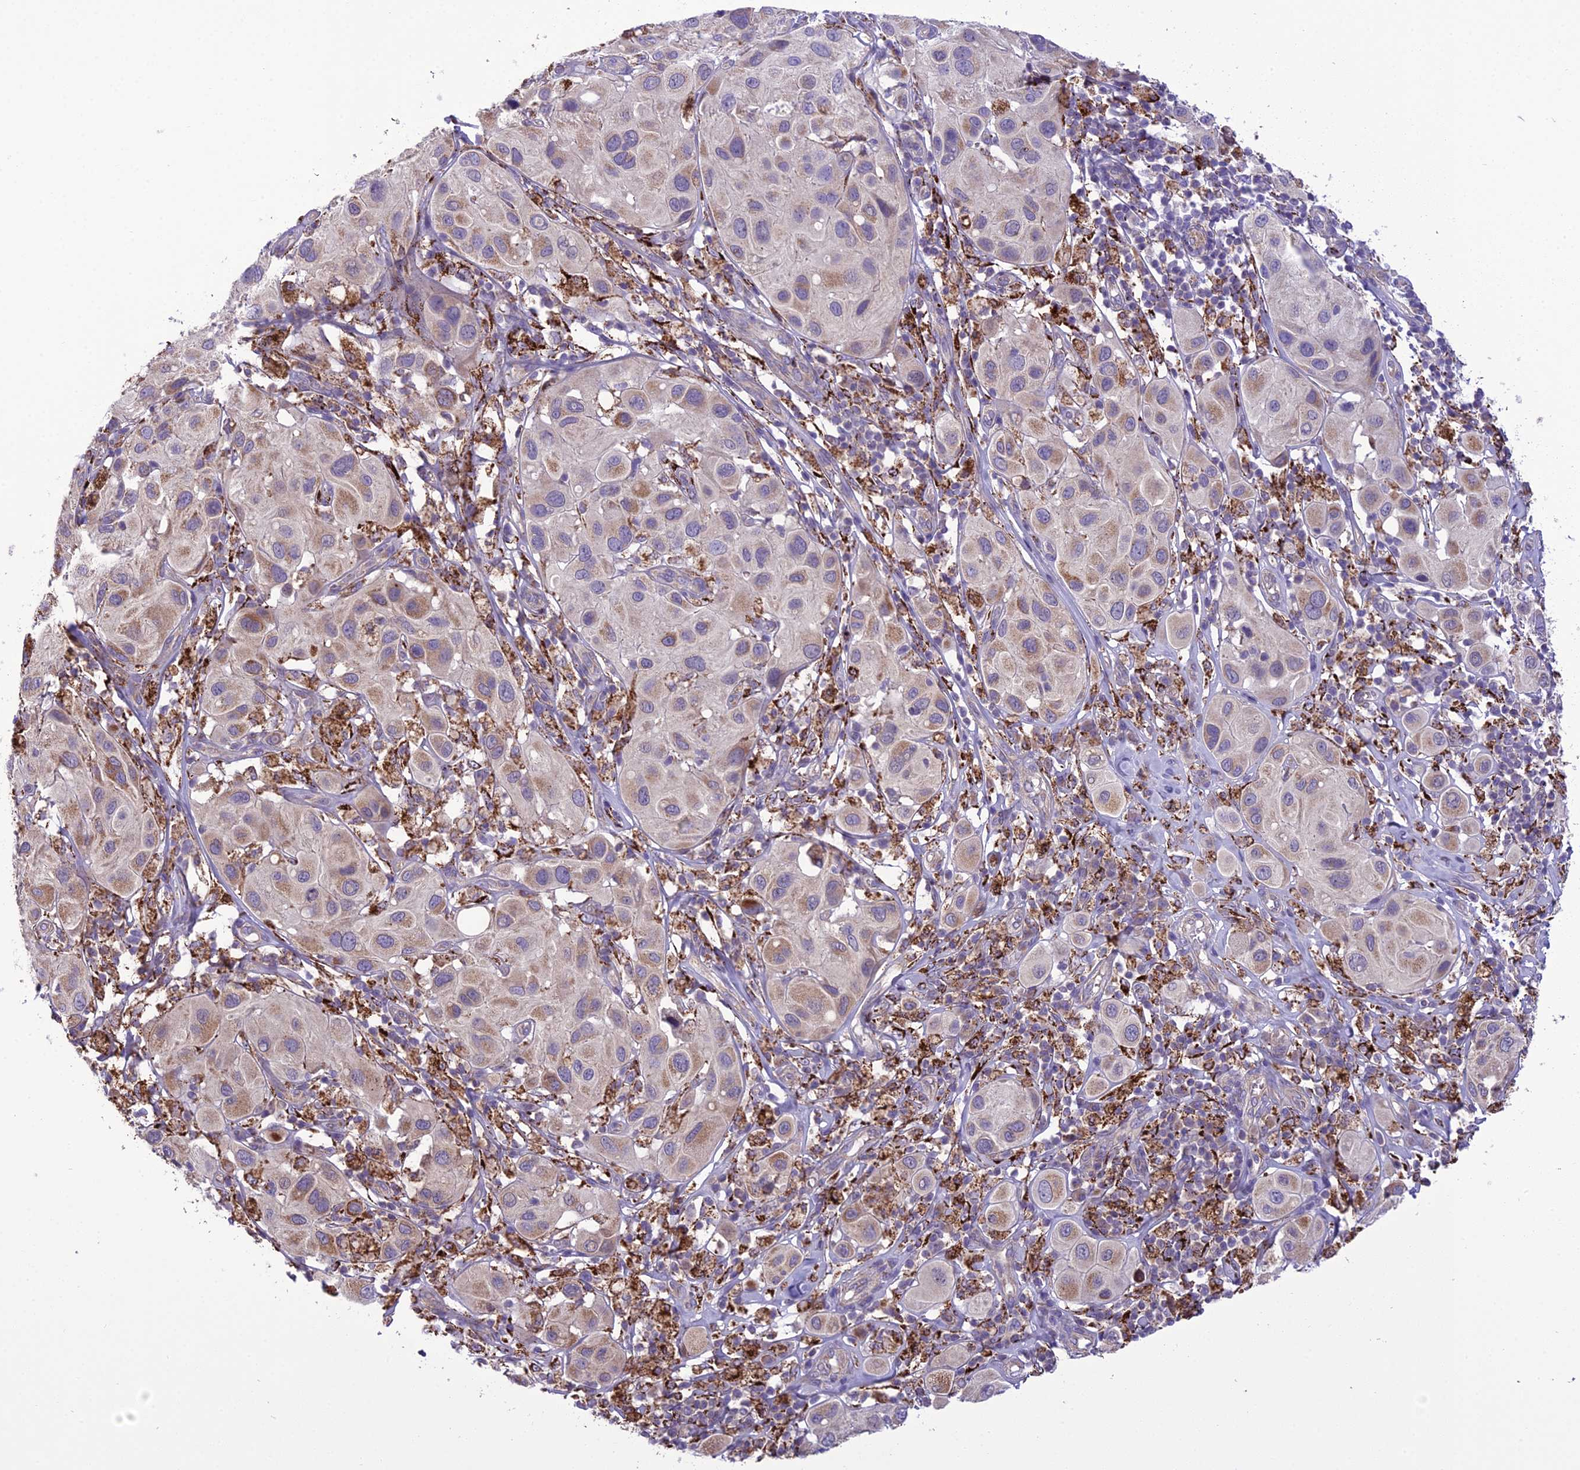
{"staining": {"intensity": "weak", "quantity": "25%-75%", "location": "cytoplasmic/membranous"}, "tissue": "melanoma", "cell_type": "Tumor cells", "image_type": "cancer", "snomed": [{"axis": "morphology", "description": "Malignant melanoma, Metastatic site"}, {"axis": "topography", "description": "Skin"}], "caption": "IHC of melanoma reveals low levels of weak cytoplasmic/membranous staining in approximately 25%-75% of tumor cells.", "gene": "TBC1D24", "patient": {"sex": "male", "age": 41}}